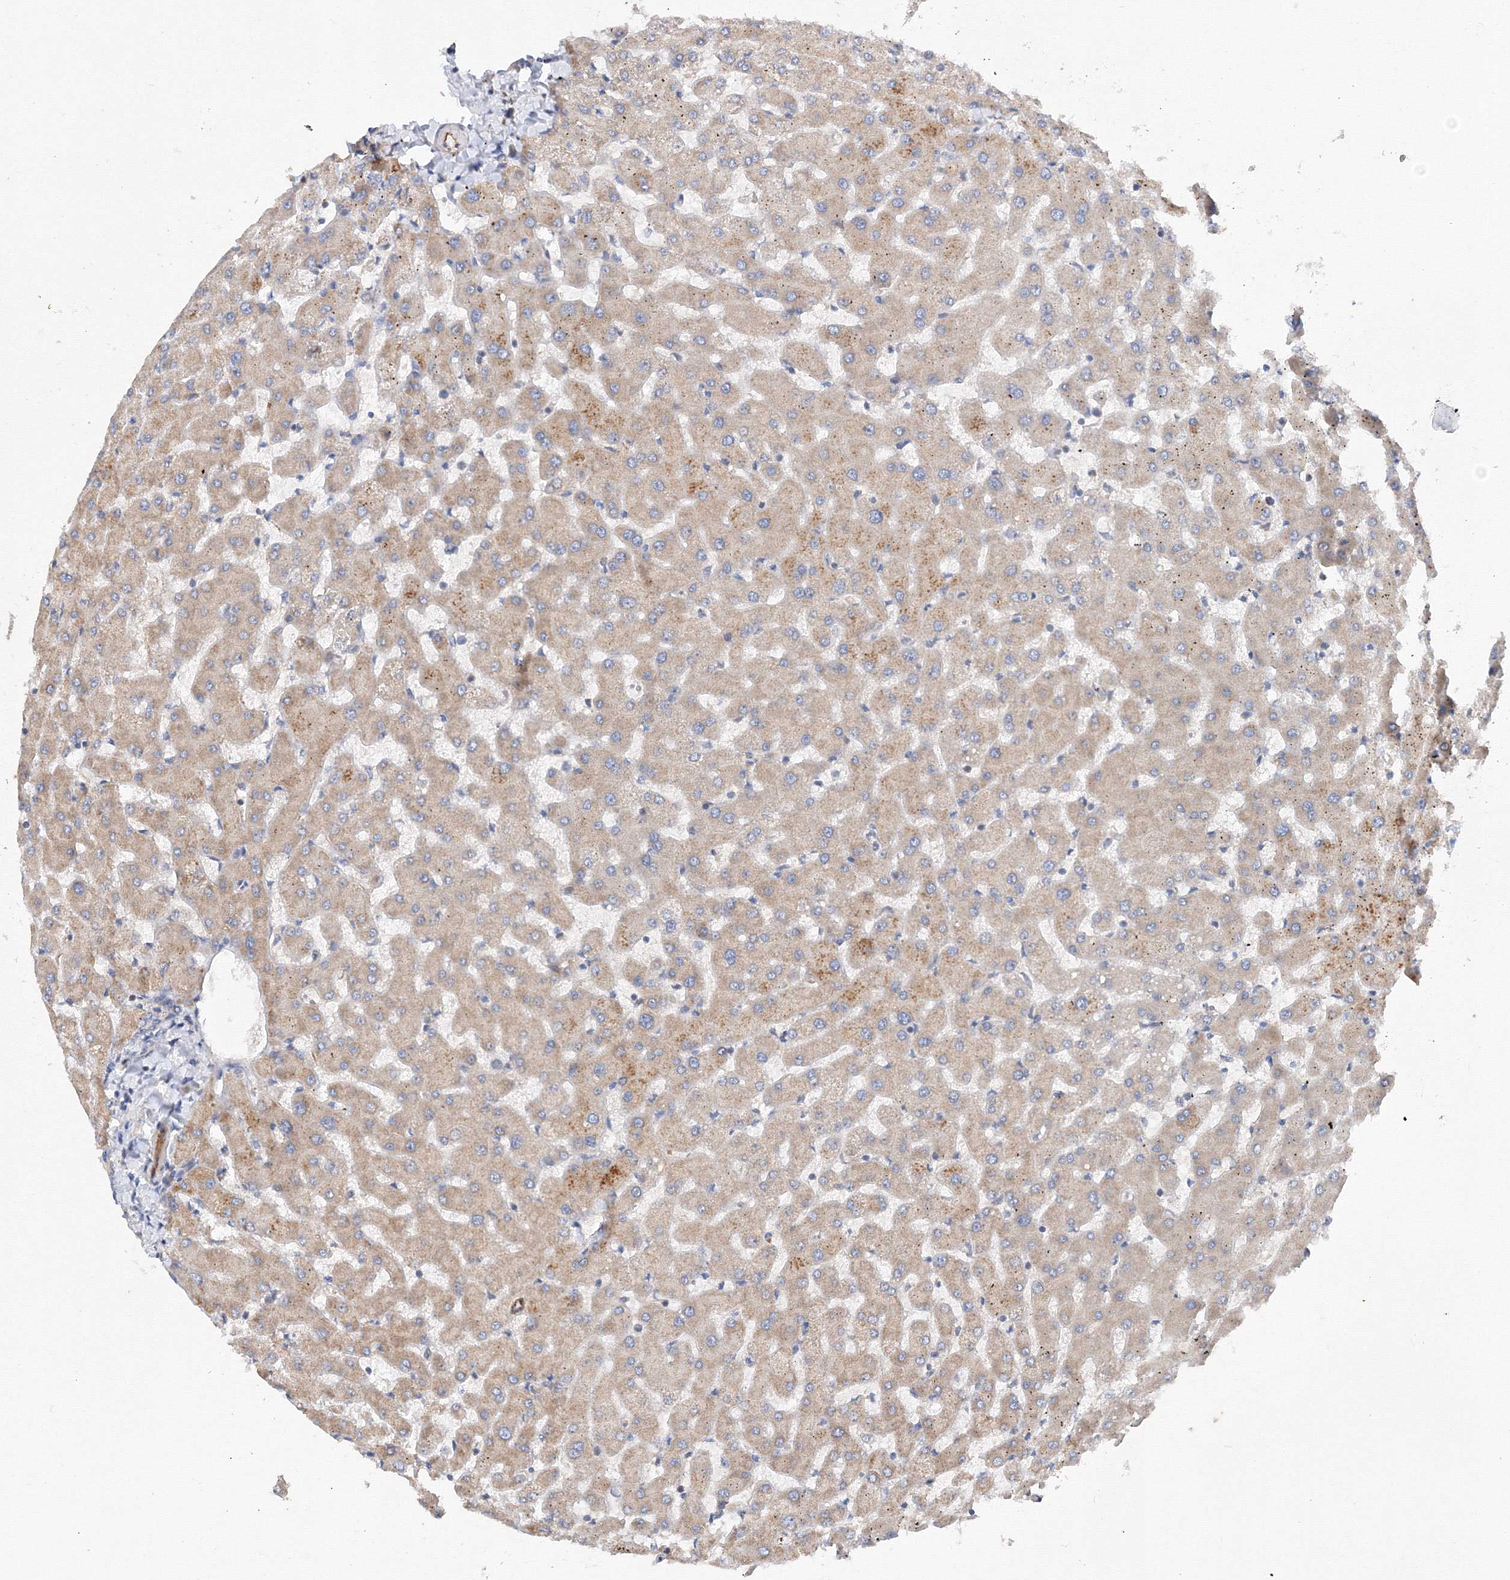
{"staining": {"intensity": "negative", "quantity": "none", "location": "none"}, "tissue": "liver", "cell_type": "Cholangiocytes", "image_type": "normal", "snomed": [{"axis": "morphology", "description": "Normal tissue, NOS"}, {"axis": "topography", "description": "Liver"}], "caption": "Human liver stained for a protein using IHC demonstrates no positivity in cholangiocytes.", "gene": "DIS3L2", "patient": {"sex": "female", "age": 63}}